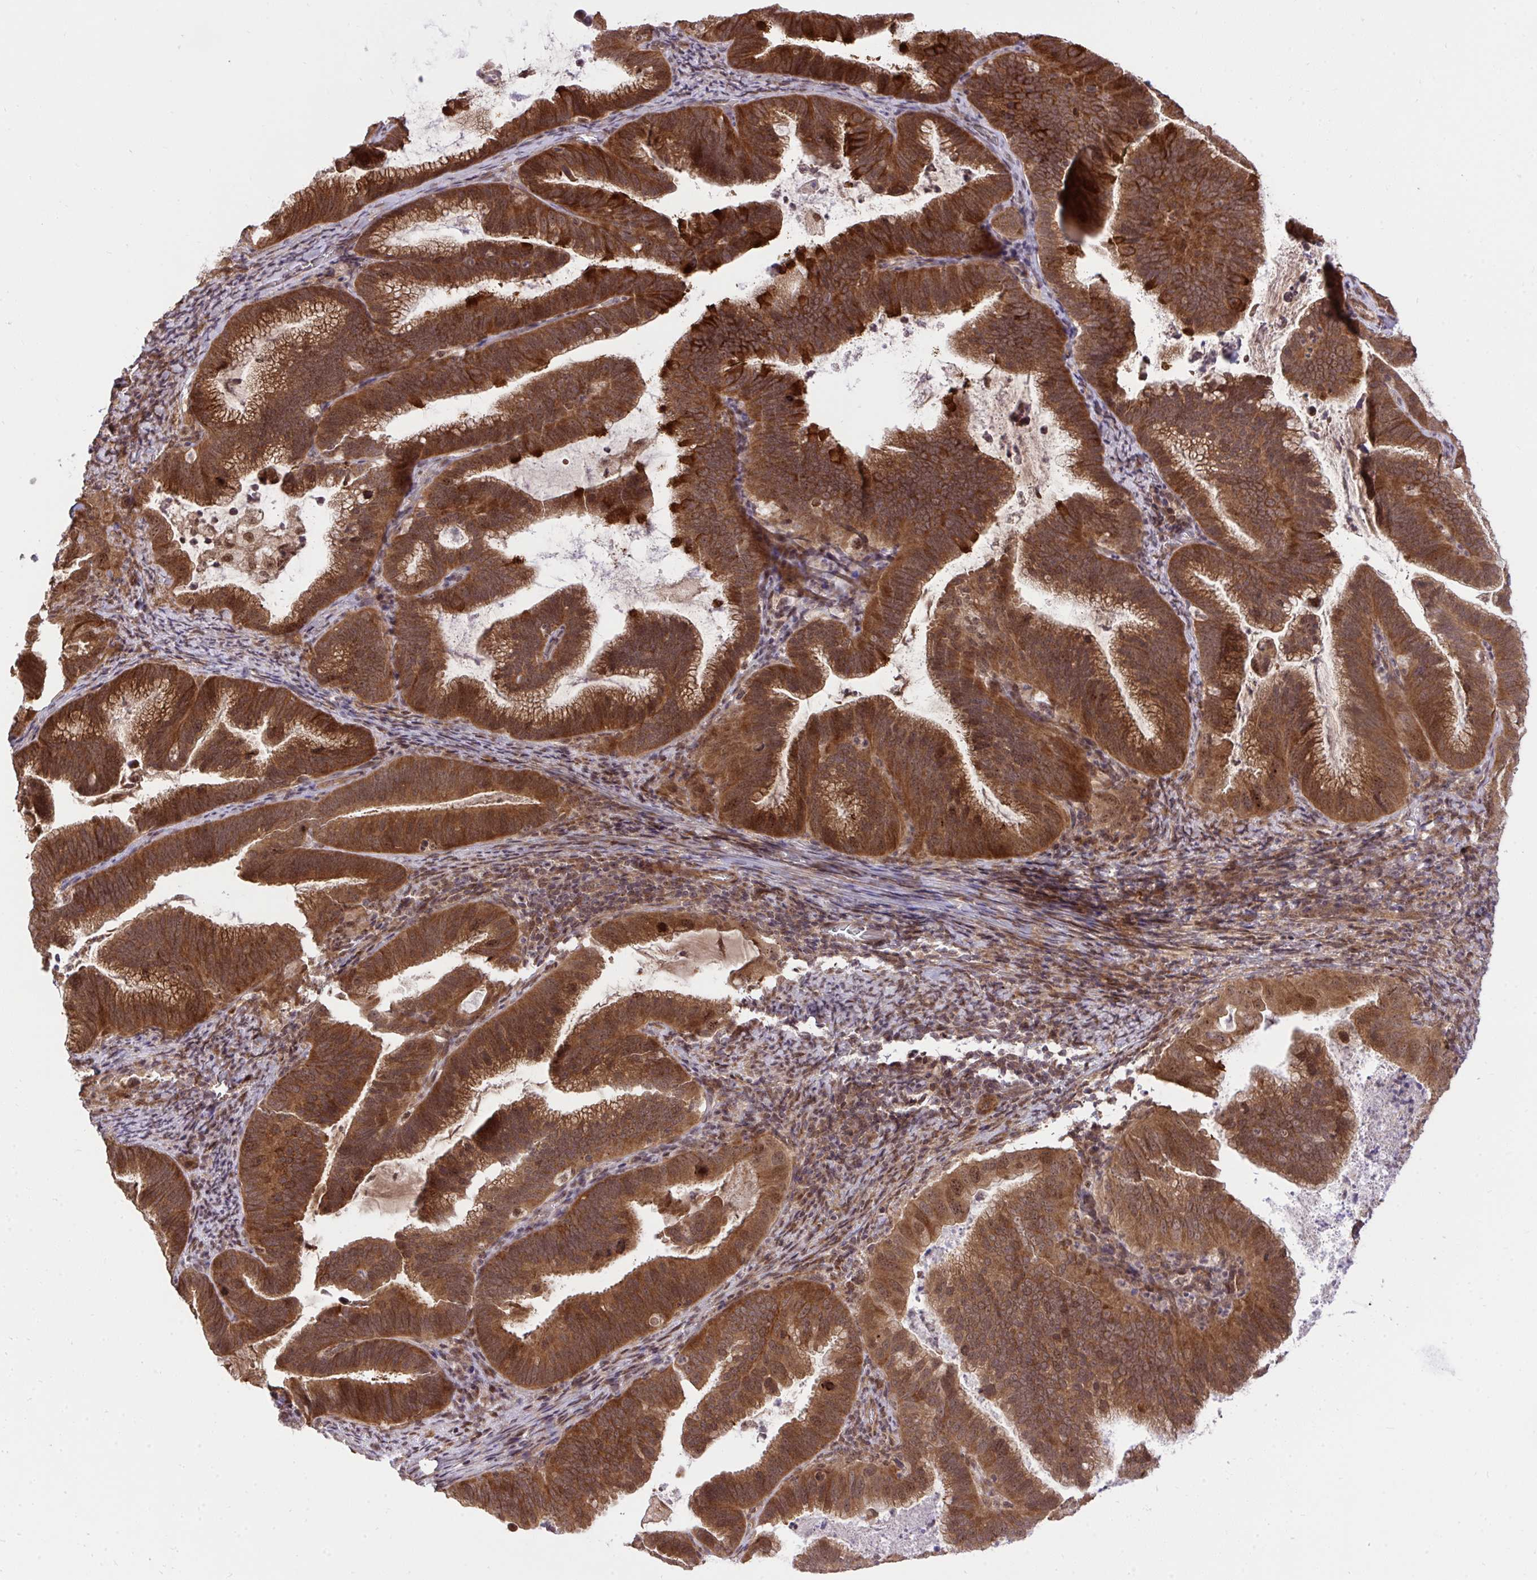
{"staining": {"intensity": "strong", "quantity": ">75%", "location": "cytoplasmic/membranous"}, "tissue": "cervical cancer", "cell_type": "Tumor cells", "image_type": "cancer", "snomed": [{"axis": "morphology", "description": "Adenocarcinoma, NOS"}, {"axis": "topography", "description": "Cervix"}], "caption": "Protein analysis of cervical cancer (adenocarcinoma) tissue shows strong cytoplasmic/membranous positivity in about >75% of tumor cells.", "gene": "ERI1", "patient": {"sex": "female", "age": 61}}